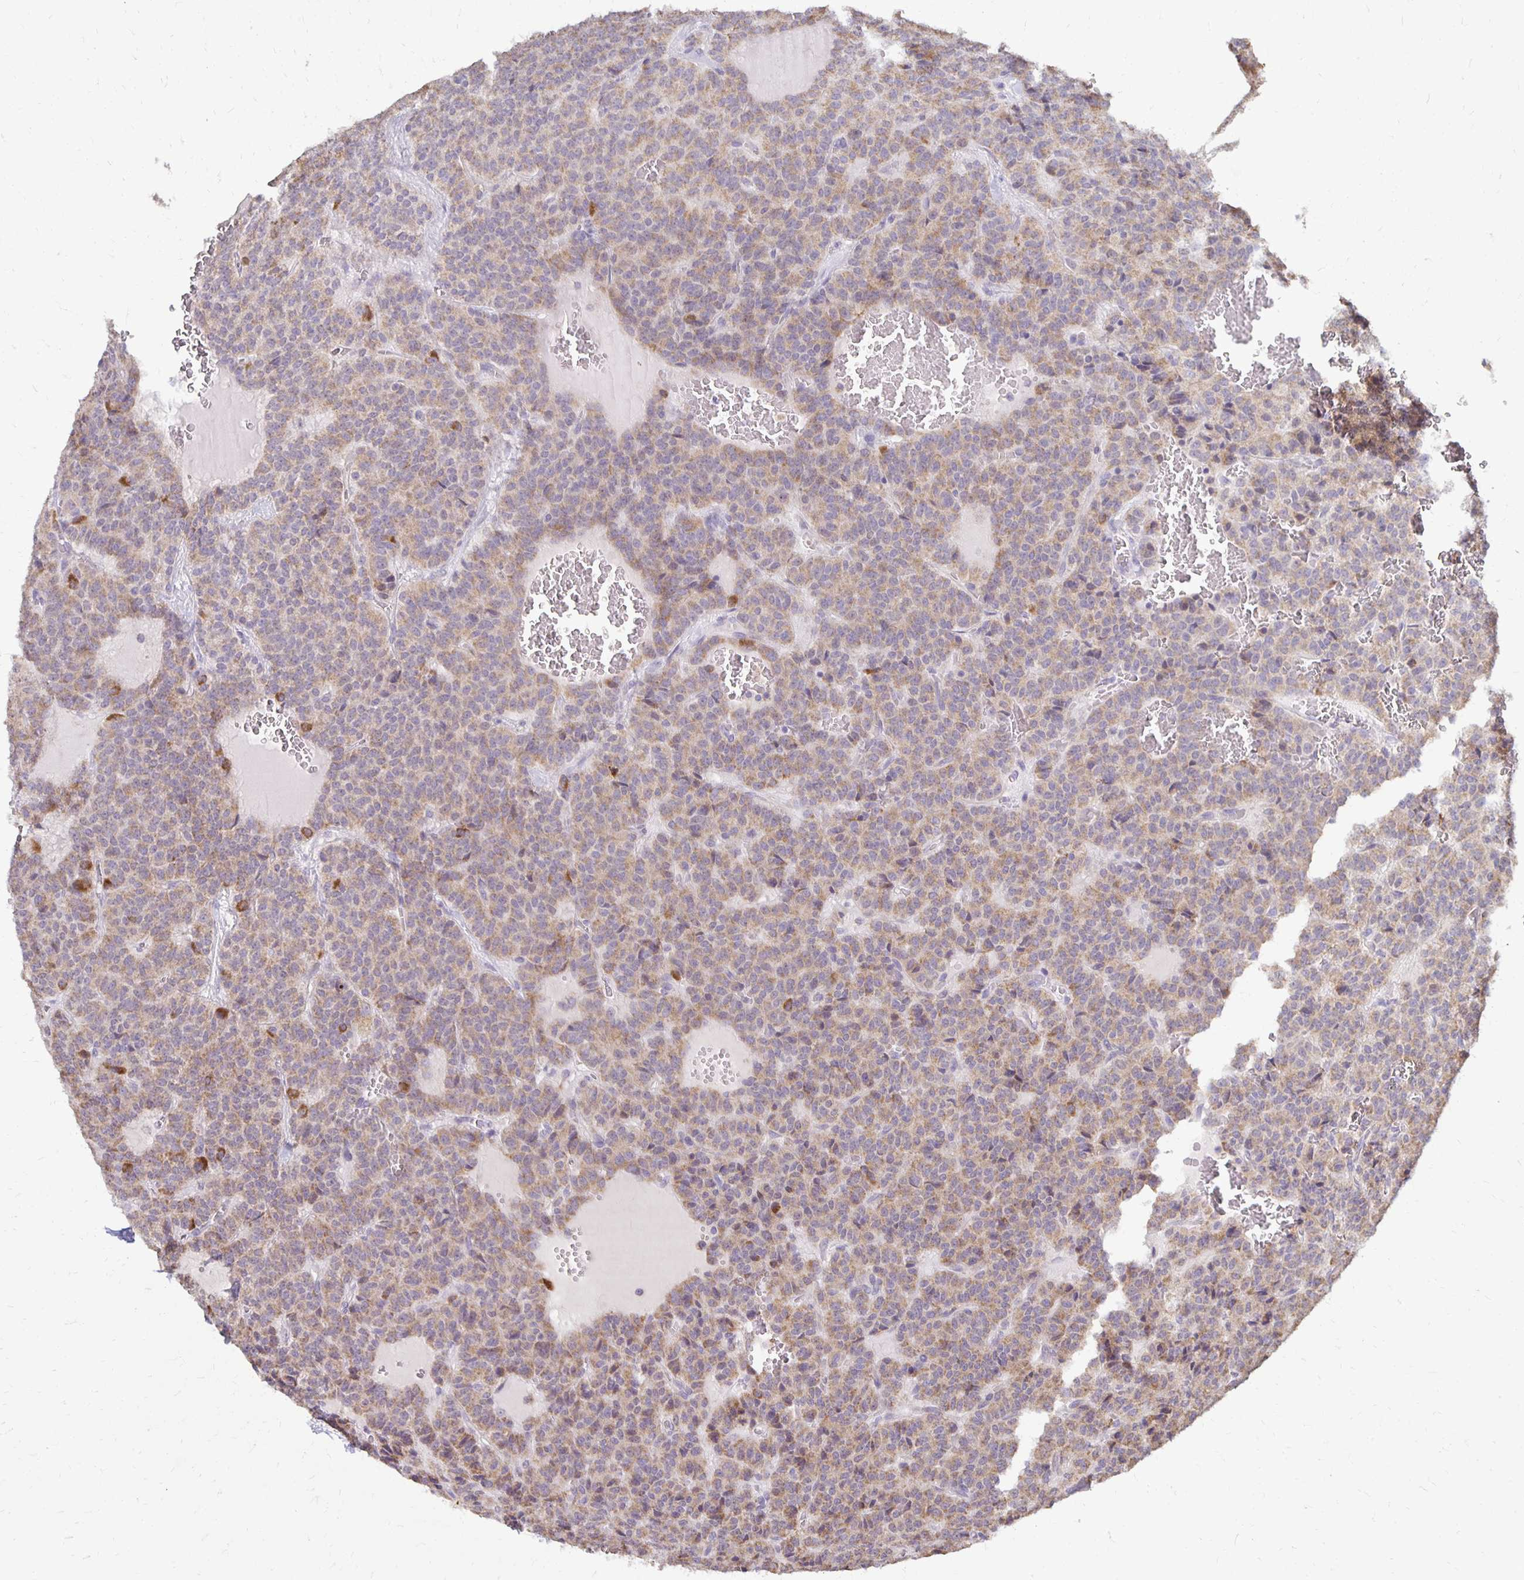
{"staining": {"intensity": "weak", "quantity": ">75%", "location": "cytoplasmic/membranous"}, "tissue": "carcinoid", "cell_type": "Tumor cells", "image_type": "cancer", "snomed": [{"axis": "morphology", "description": "Carcinoid, malignant, NOS"}, {"axis": "topography", "description": "Lung"}], "caption": "Immunohistochemical staining of carcinoid shows low levels of weak cytoplasmic/membranous staining in approximately >75% of tumor cells. The staining was performed using DAB (3,3'-diaminobenzidine), with brown indicating positive protein expression. Nuclei are stained blue with hematoxylin.", "gene": "IER3", "patient": {"sex": "male", "age": 70}}